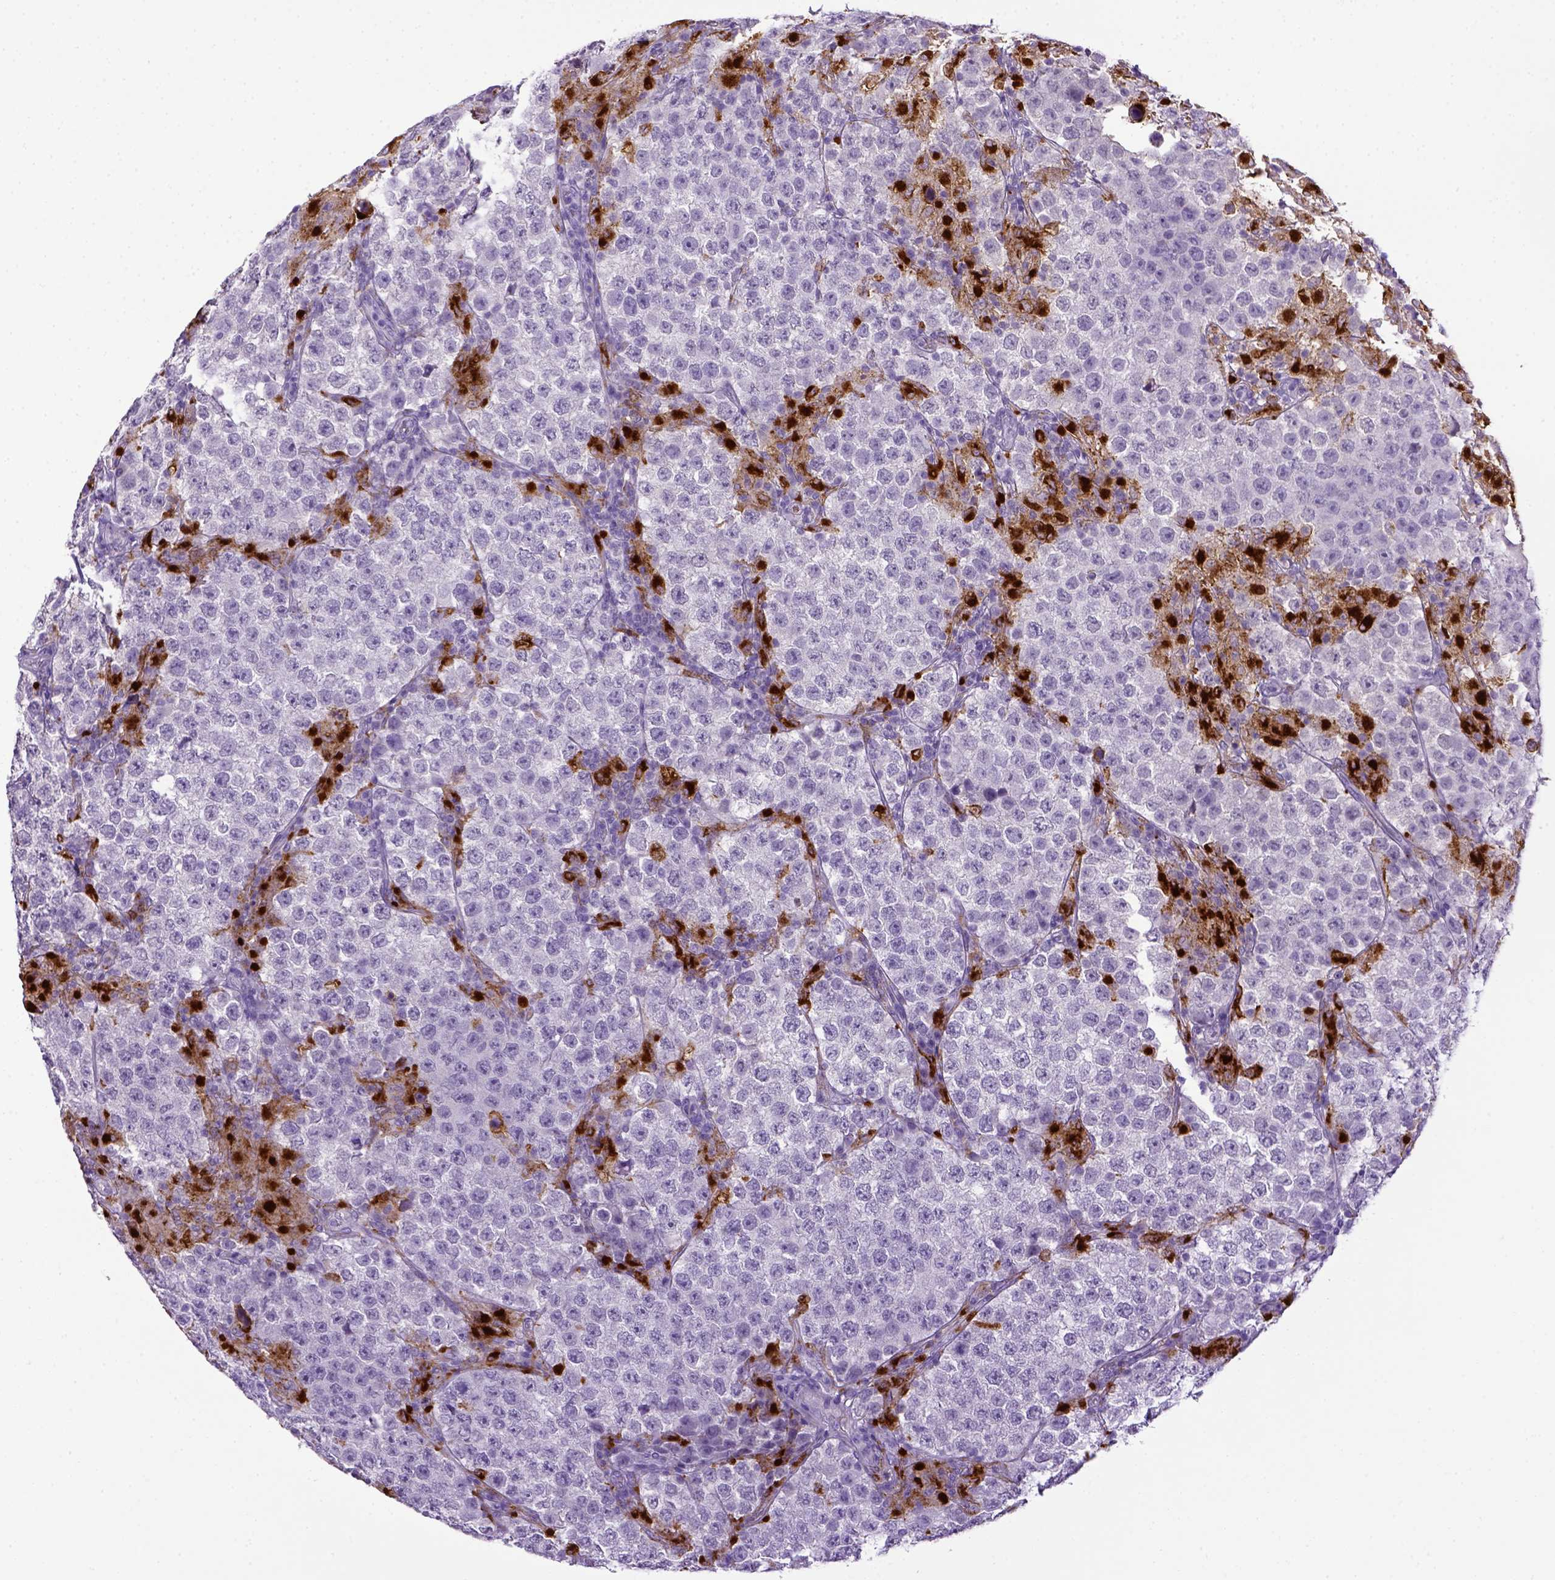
{"staining": {"intensity": "negative", "quantity": "none", "location": "none"}, "tissue": "testis cancer", "cell_type": "Tumor cells", "image_type": "cancer", "snomed": [{"axis": "morphology", "description": "Seminoma, NOS"}, {"axis": "morphology", "description": "Carcinoma, Embryonal, NOS"}, {"axis": "topography", "description": "Testis"}], "caption": "Immunohistochemical staining of human testis seminoma reveals no significant expression in tumor cells. The staining was performed using DAB (3,3'-diaminobenzidine) to visualize the protein expression in brown, while the nuclei were stained in blue with hematoxylin (Magnification: 20x).", "gene": "CD68", "patient": {"sex": "male", "age": 41}}